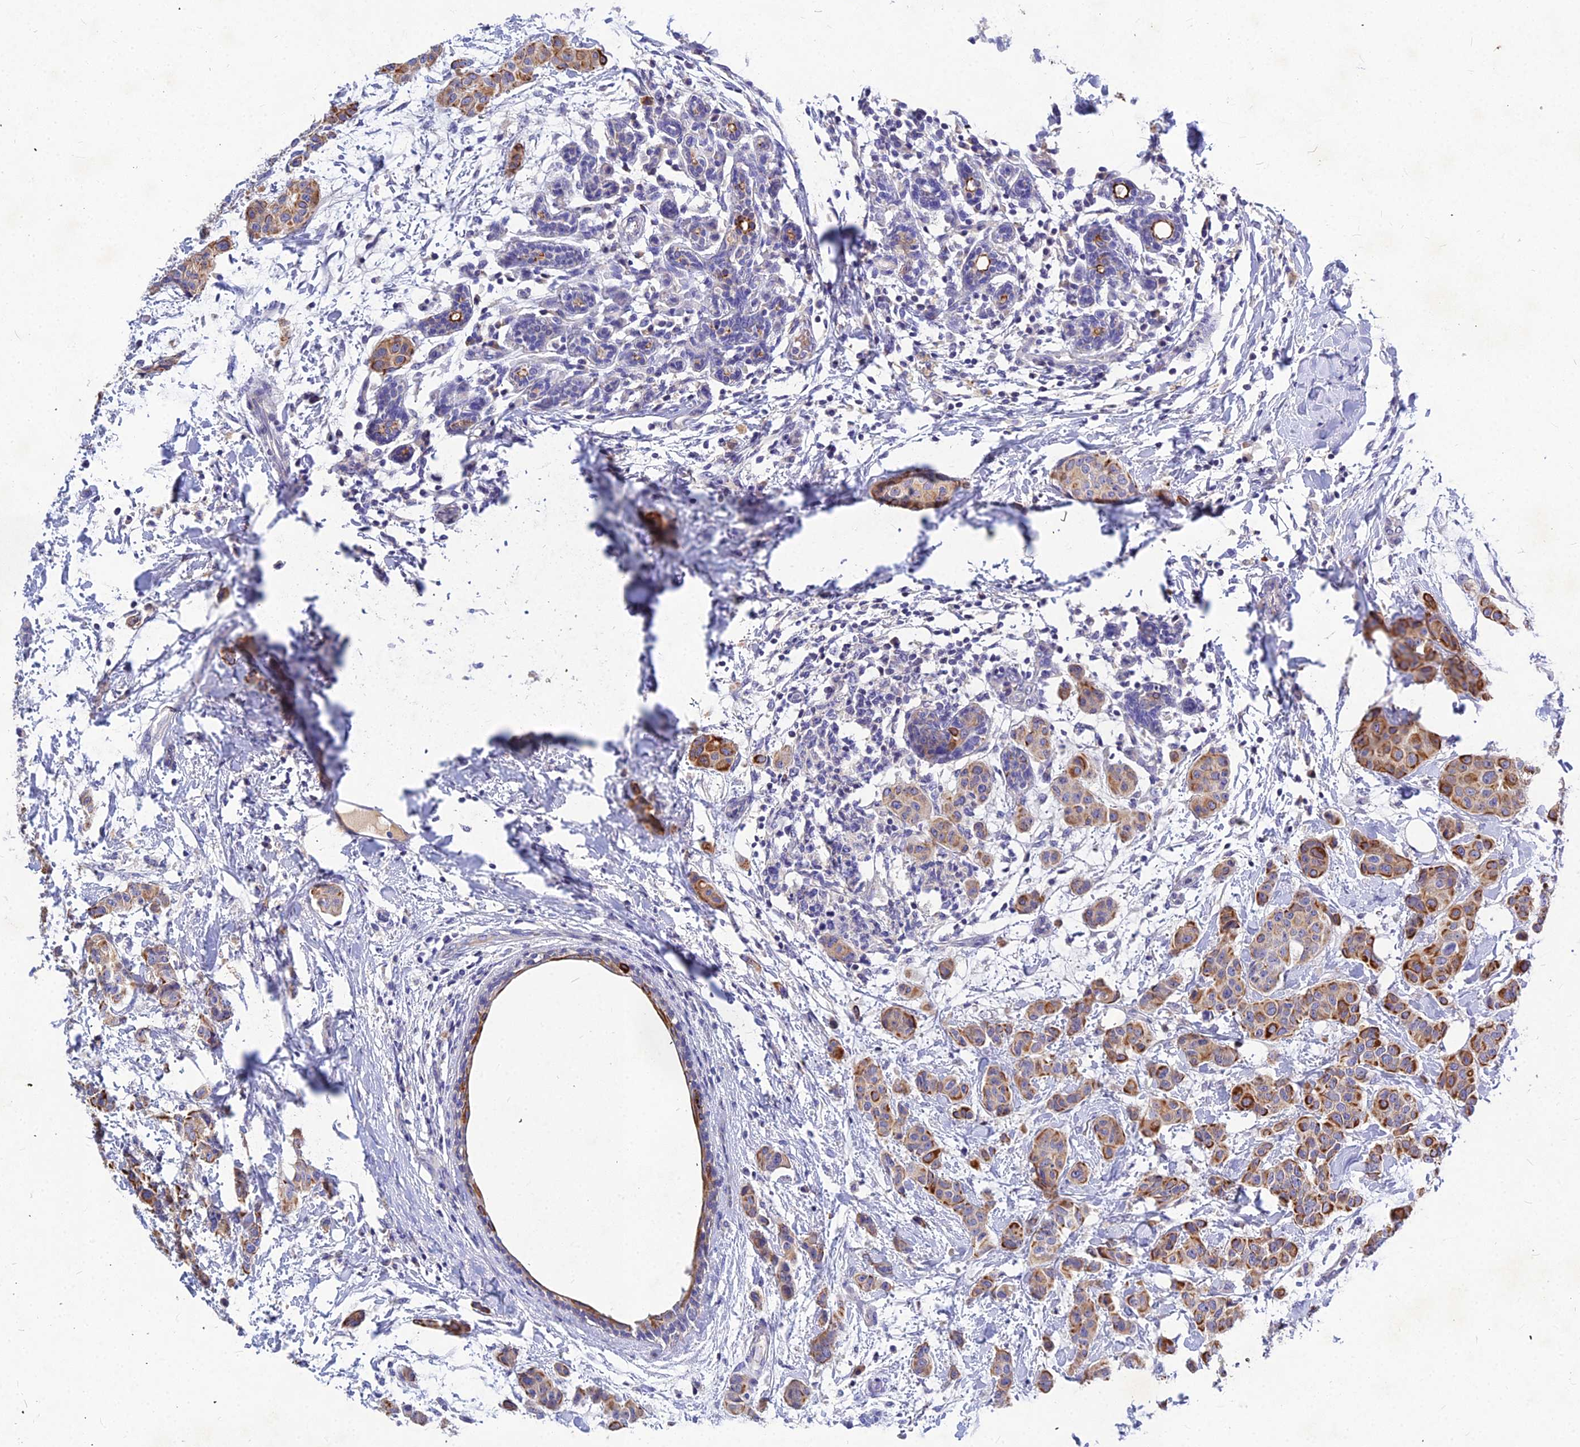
{"staining": {"intensity": "moderate", "quantity": ">75%", "location": "cytoplasmic/membranous"}, "tissue": "breast cancer", "cell_type": "Tumor cells", "image_type": "cancer", "snomed": [{"axis": "morphology", "description": "Duct carcinoma"}, {"axis": "topography", "description": "Breast"}], "caption": "Immunohistochemistry of human invasive ductal carcinoma (breast) displays medium levels of moderate cytoplasmic/membranous positivity in approximately >75% of tumor cells. Nuclei are stained in blue.", "gene": "DMRTA1", "patient": {"sex": "female", "age": 40}}